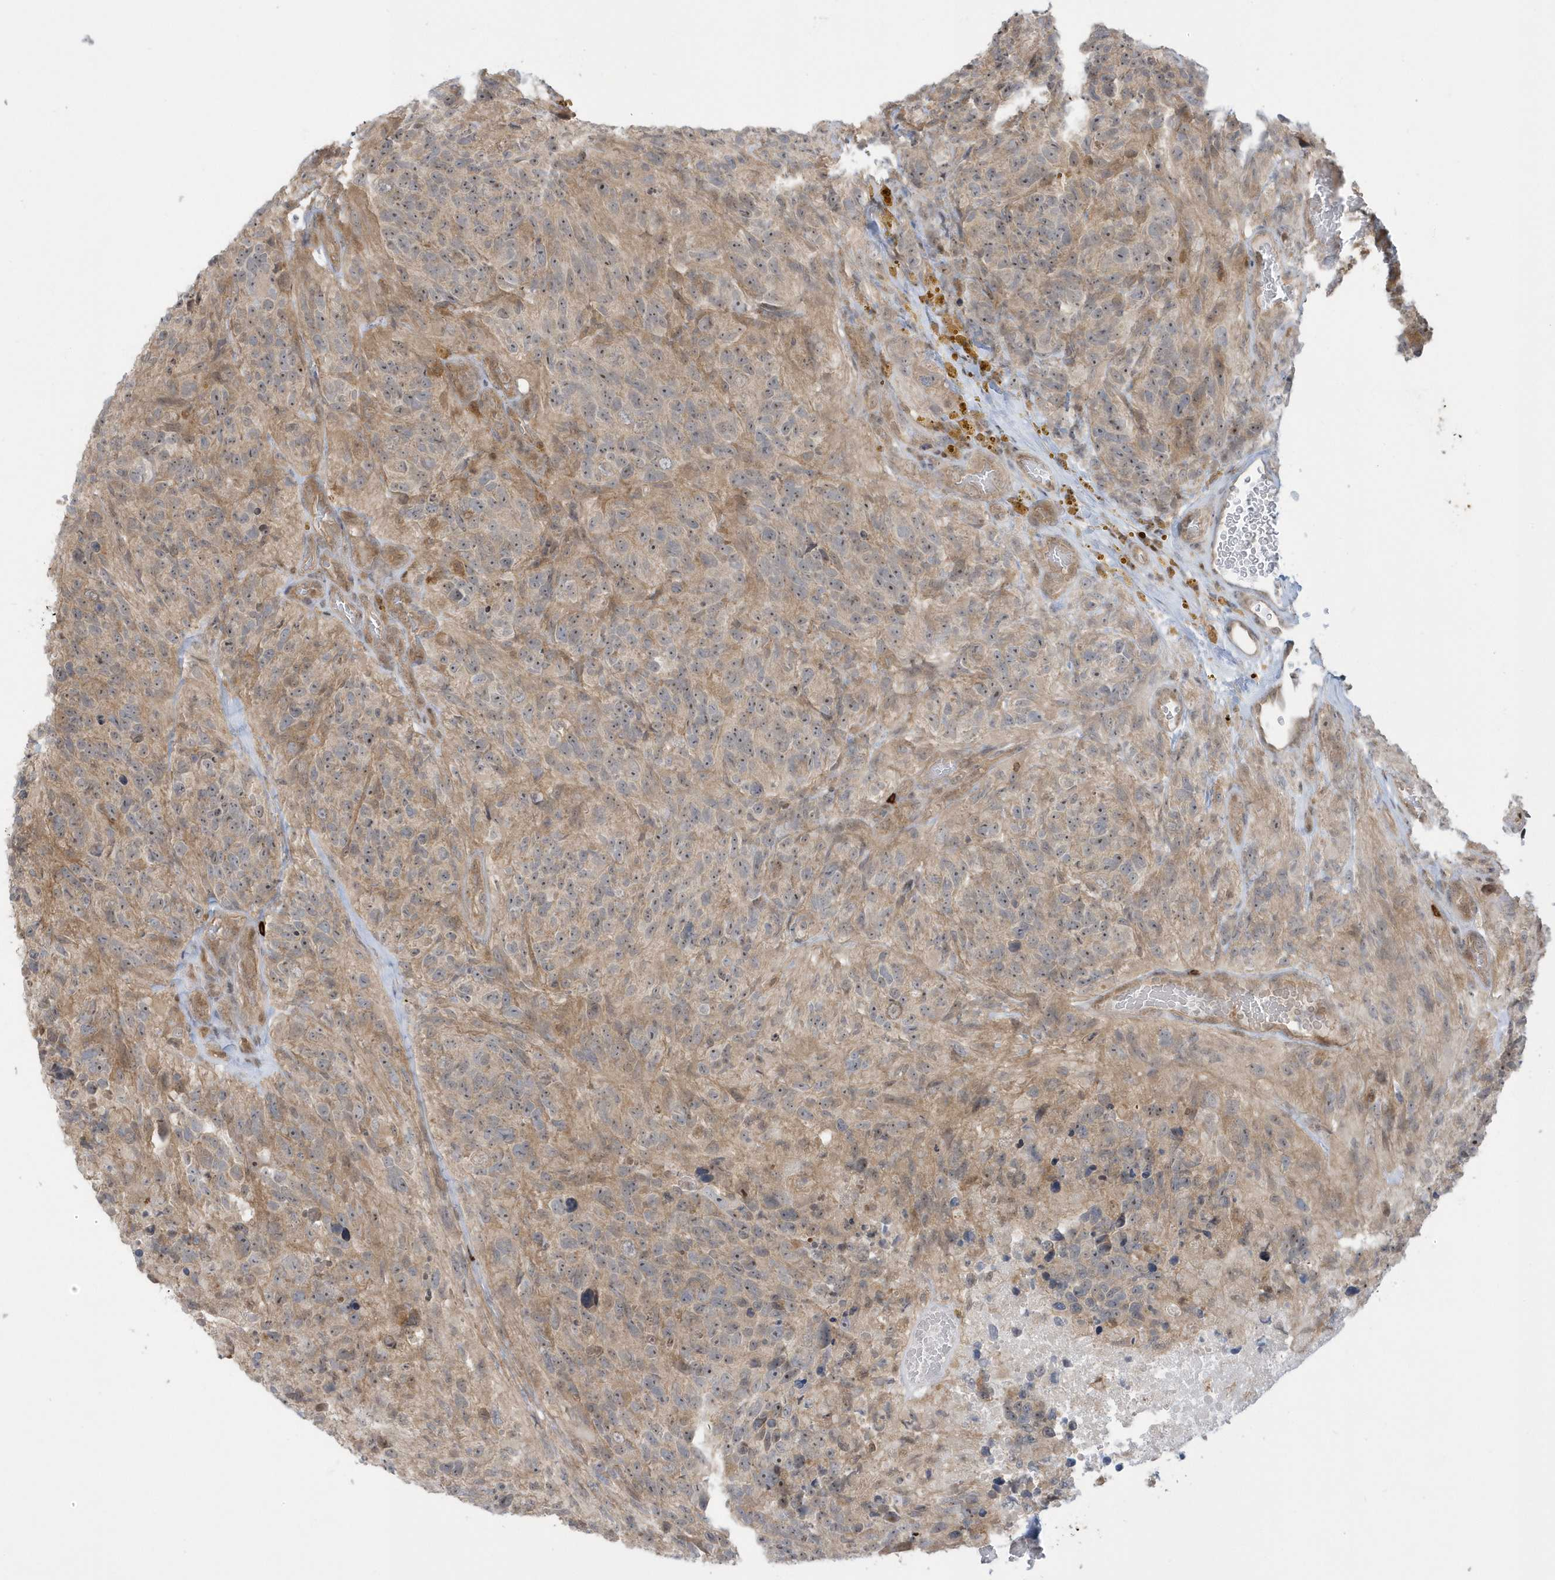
{"staining": {"intensity": "moderate", "quantity": "<25%", "location": "nuclear"}, "tissue": "glioma", "cell_type": "Tumor cells", "image_type": "cancer", "snomed": [{"axis": "morphology", "description": "Glioma, malignant, High grade"}, {"axis": "topography", "description": "Brain"}], "caption": "A high-resolution micrograph shows immunohistochemistry (IHC) staining of malignant glioma (high-grade), which demonstrates moderate nuclear positivity in about <25% of tumor cells.", "gene": "PPP1R7", "patient": {"sex": "male", "age": 69}}